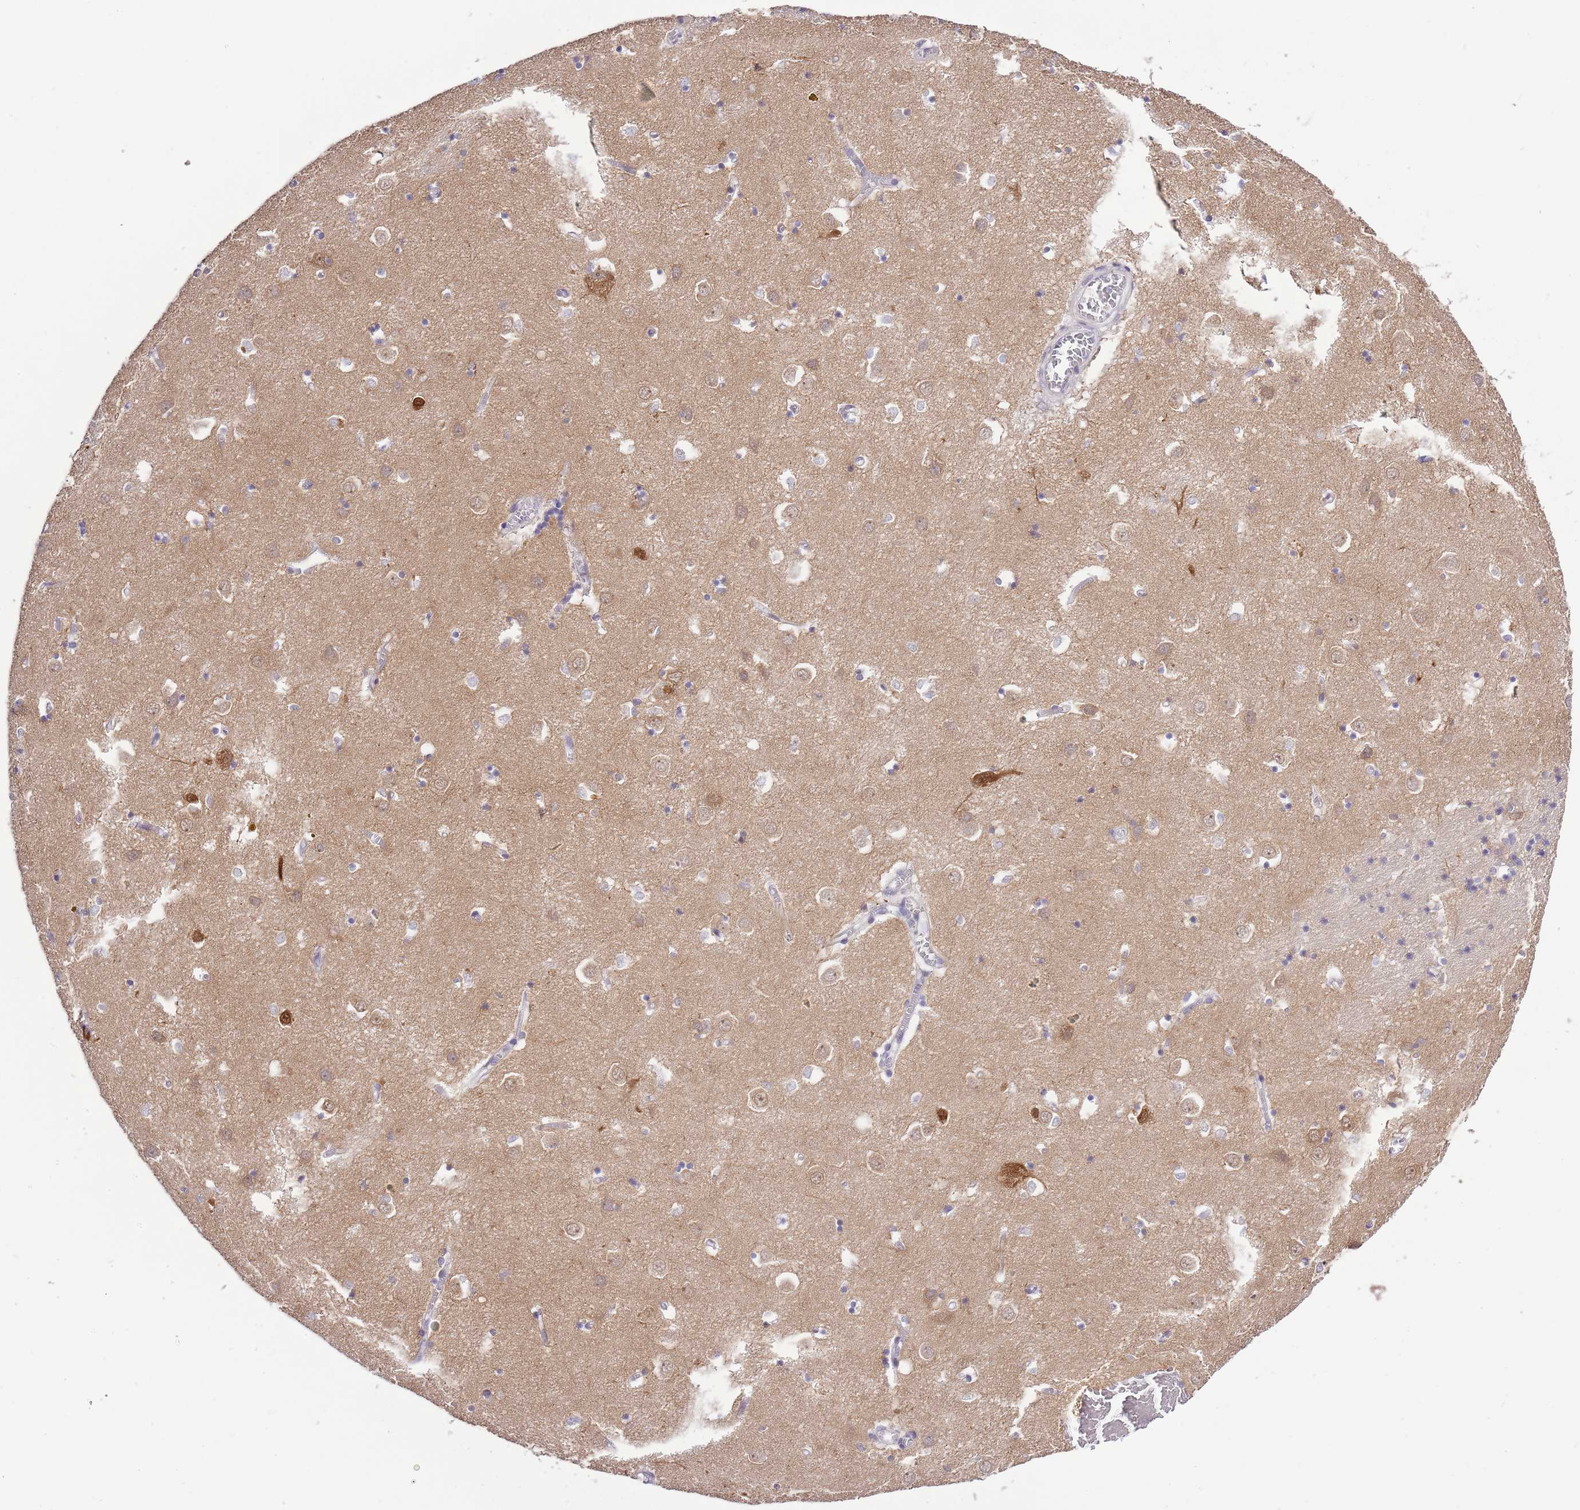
{"staining": {"intensity": "weak", "quantity": "<25%", "location": "cytoplasmic/membranous"}, "tissue": "caudate", "cell_type": "Glial cells", "image_type": "normal", "snomed": [{"axis": "morphology", "description": "Normal tissue, NOS"}, {"axis": "topography", "description": "Lateral ventricle wall"}], "caption": "IHC histopathology image of normal human caudate stained for a protein (brown), which displays no staining in glial cells.", "gene": "RFK", "patient": {"sex": "male", "age": 70}}